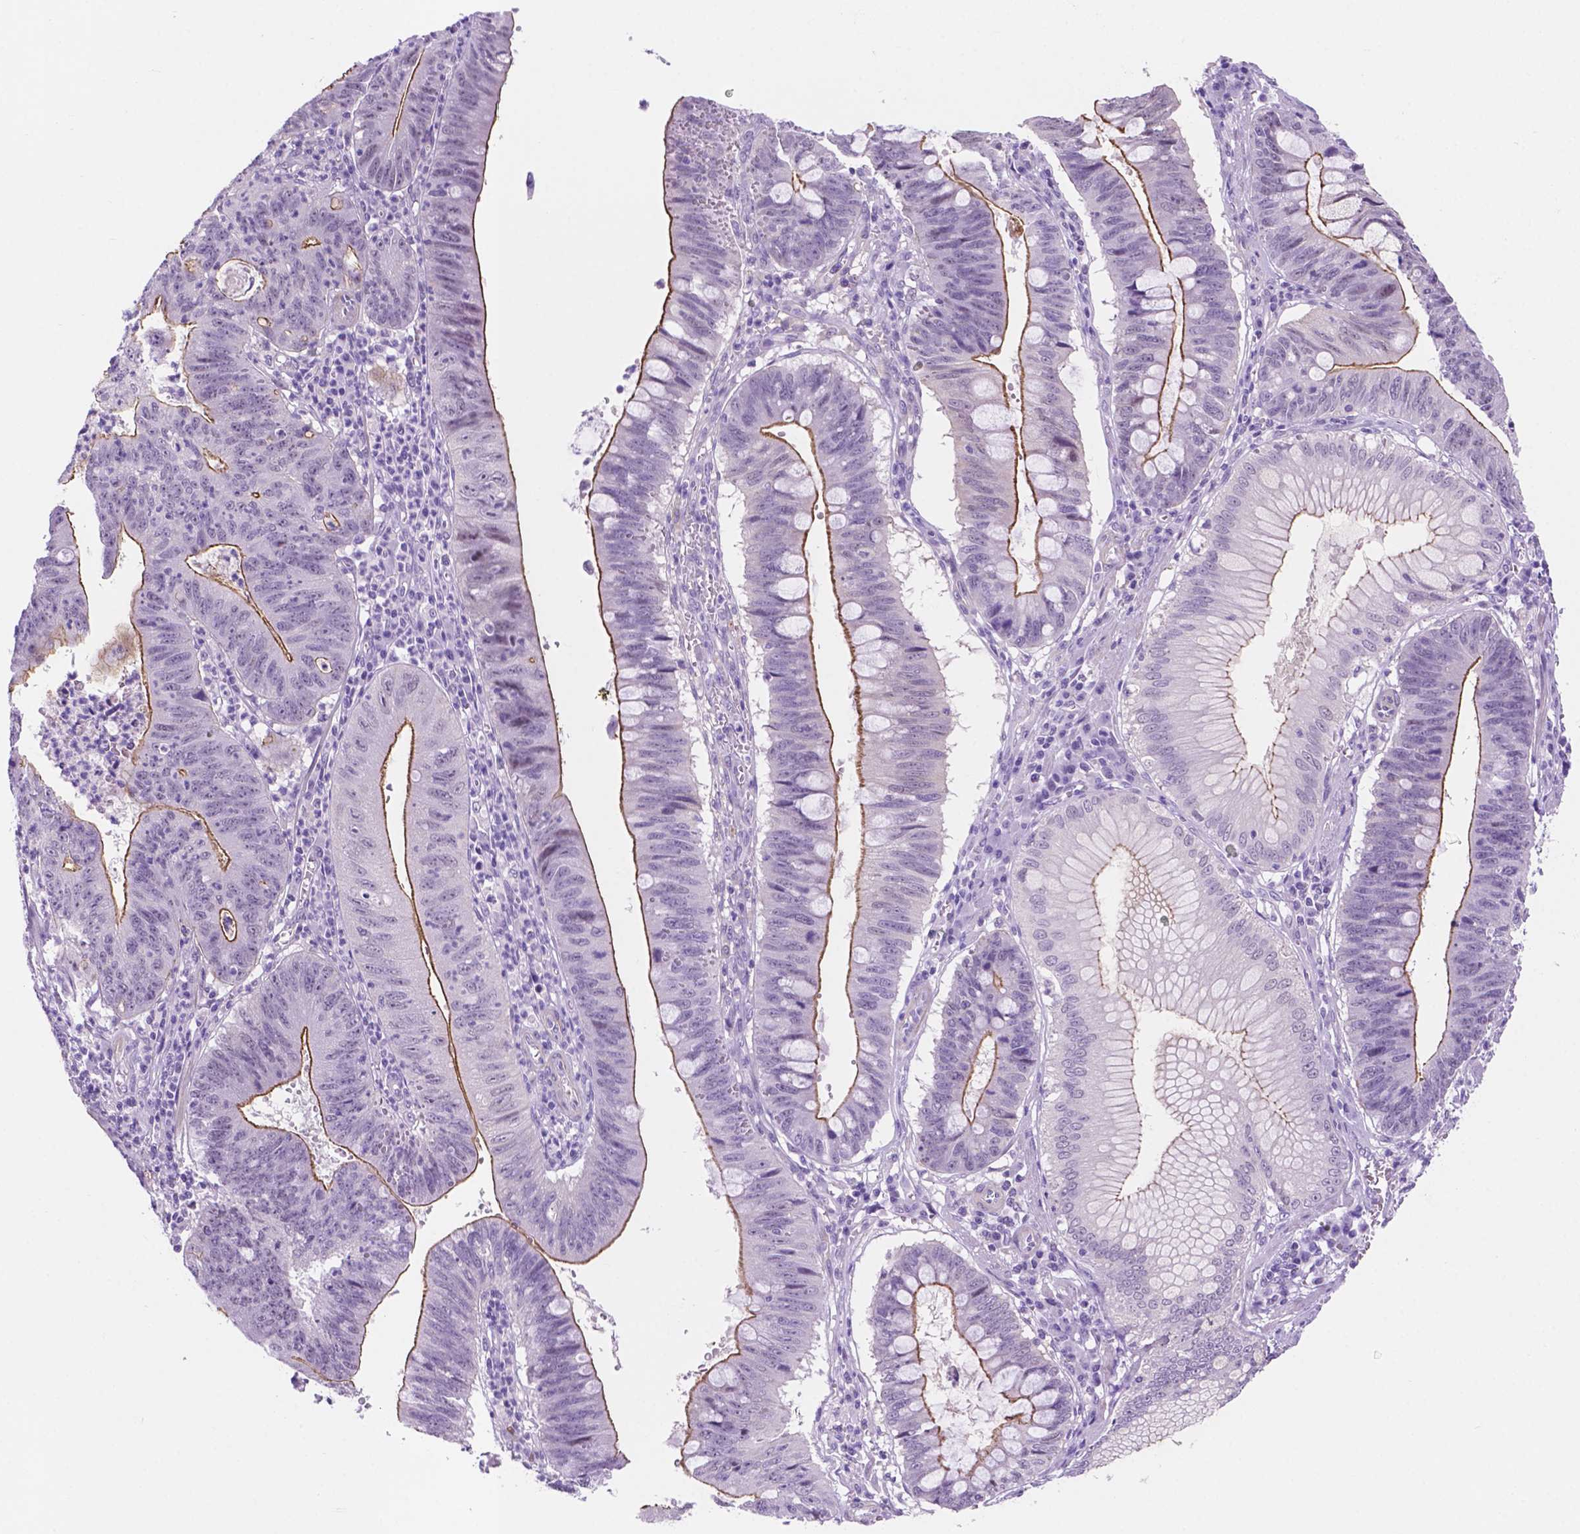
{"staining": {"intensity": "strong", "quantity": "<25%", "location": "cytoplasmic/membranous"}, "tissue": "stomach cancer", "cell_type": "Tumor cells", "image_type": "cancer", "snomed": [{"axis": "morphology", "description": "Adenocarcinoma, NOS"}, {"axis": "topography", "description": "Stomach"}], "caption": "Strong cytoplasmic/membranous protein positivity is seen in about <25% of tumor cells in stomach cancer (adenocarcinoma).", "gene": "ACY3", "patient": {"sex": "male", "age": 59}}